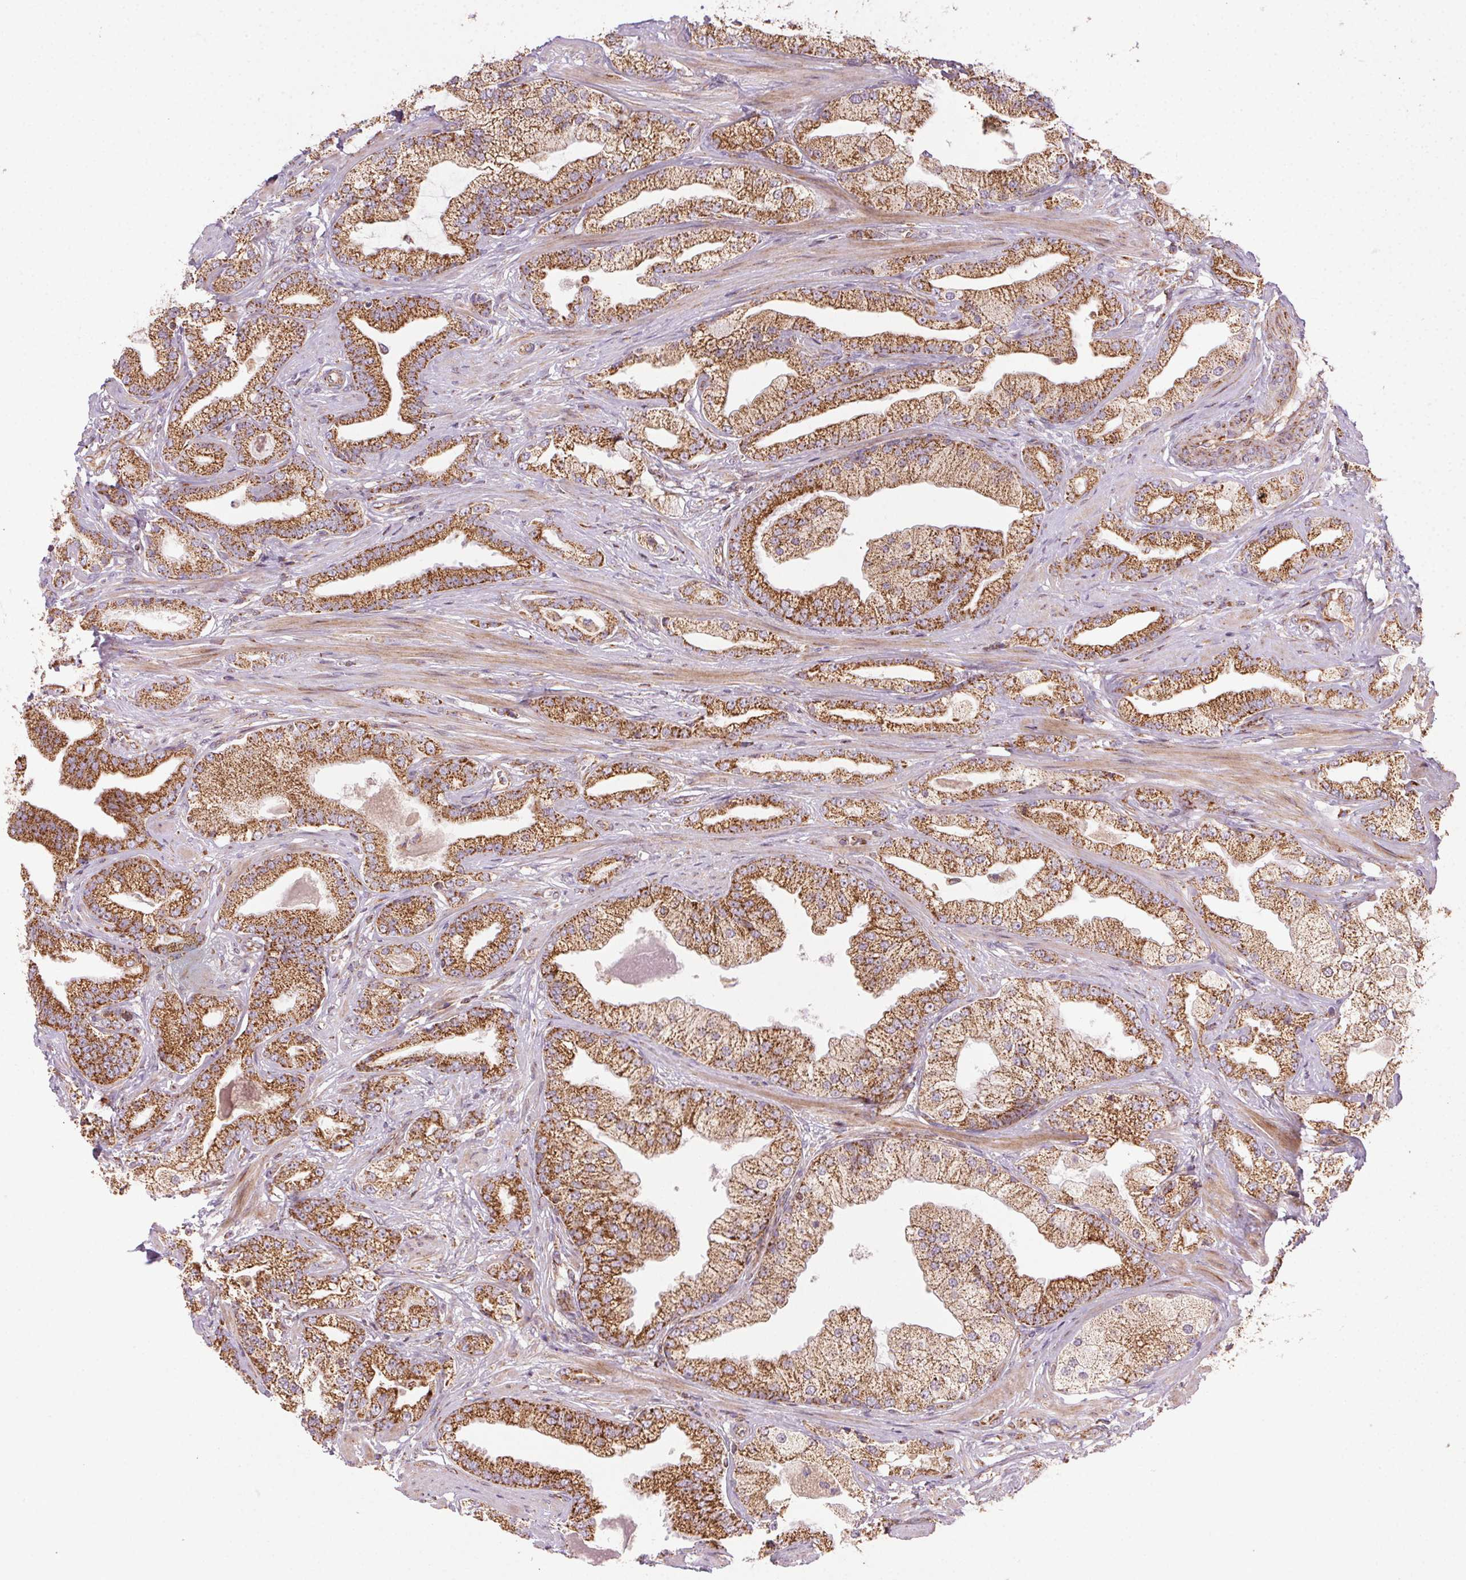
{"staining": {"intensity": "strong", "quantity": ">75%", "location": "cytoplasmic/membranous"}, "tissue": "prostate cancer", "cell_type": "Tumor cells", "image_type": "cancer", "snomed": [{"axis": "morphology", "description": "Adenocarcinoma, Low grade"}, {"axis": "topography", "description": "Prostate"}], "caption": "Protein expression analysis of prostate cancer (adenocarcinoma (low-grade)) displays strong cytoplasmic/membranous staining in approximately >75% of tumor cells.", "gene": "CLPB", "patient": {"sex": "male", "age": 61}}